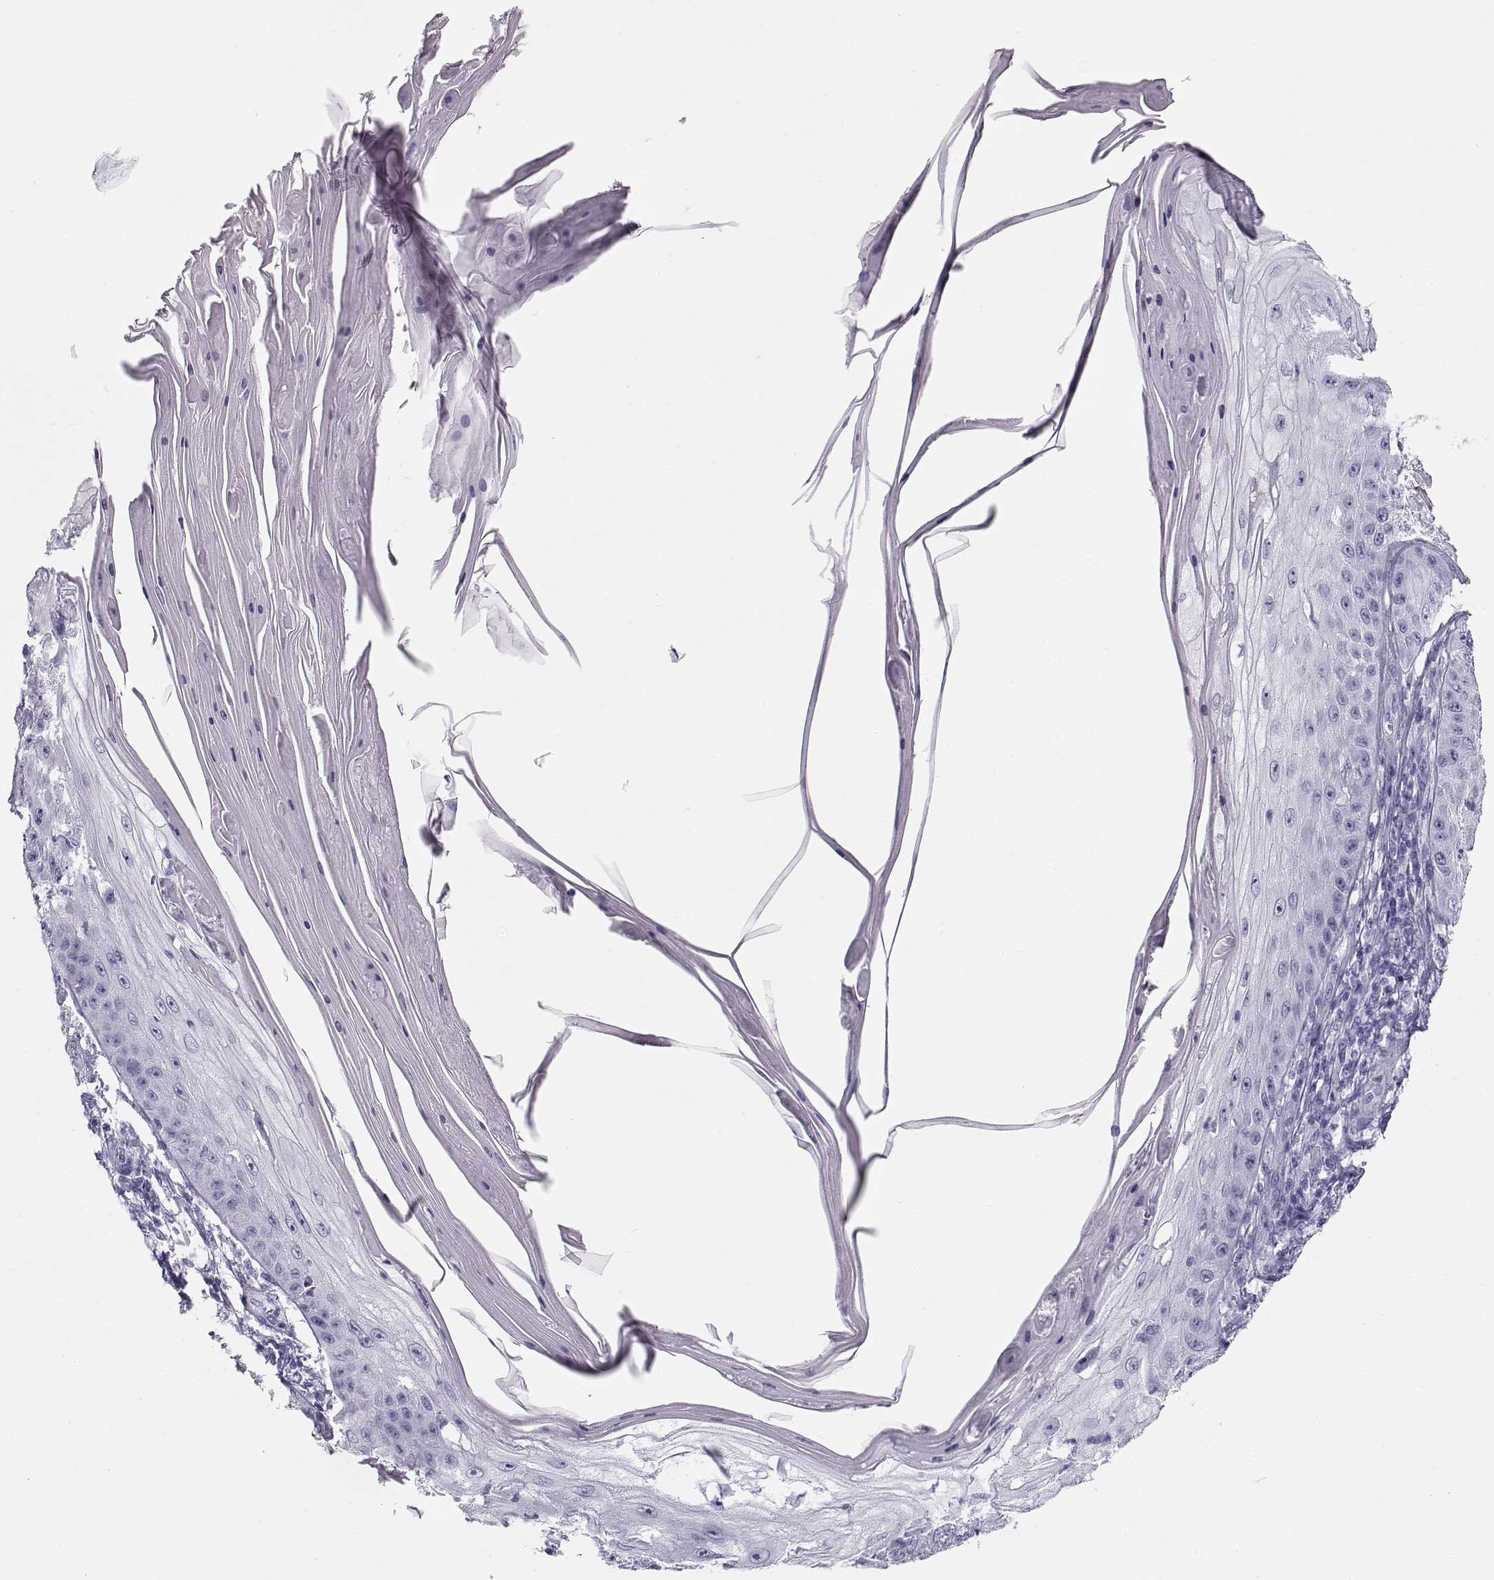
{"staining": {"intensity": "negative", "quantity": "none", "location": "none"}, "tissue": "skin cancer", "cell_type": "Tumor cells", "image_type": "cancer", "snomed": [{"axis": "morphology", "description": "Squamous cell carcinoma, NOS"}, {"axis": "topography", "description": "Skin"}], "caption": "Squamous cell carcinoma (skin) was stained to show a protein in brown. There is no significant positivity in tumor cells. (DAB immunohistochemistry with hematoxylin counter stain).", "gene": "ACTN2", "patient": {"sex": "male", "age": 70}}